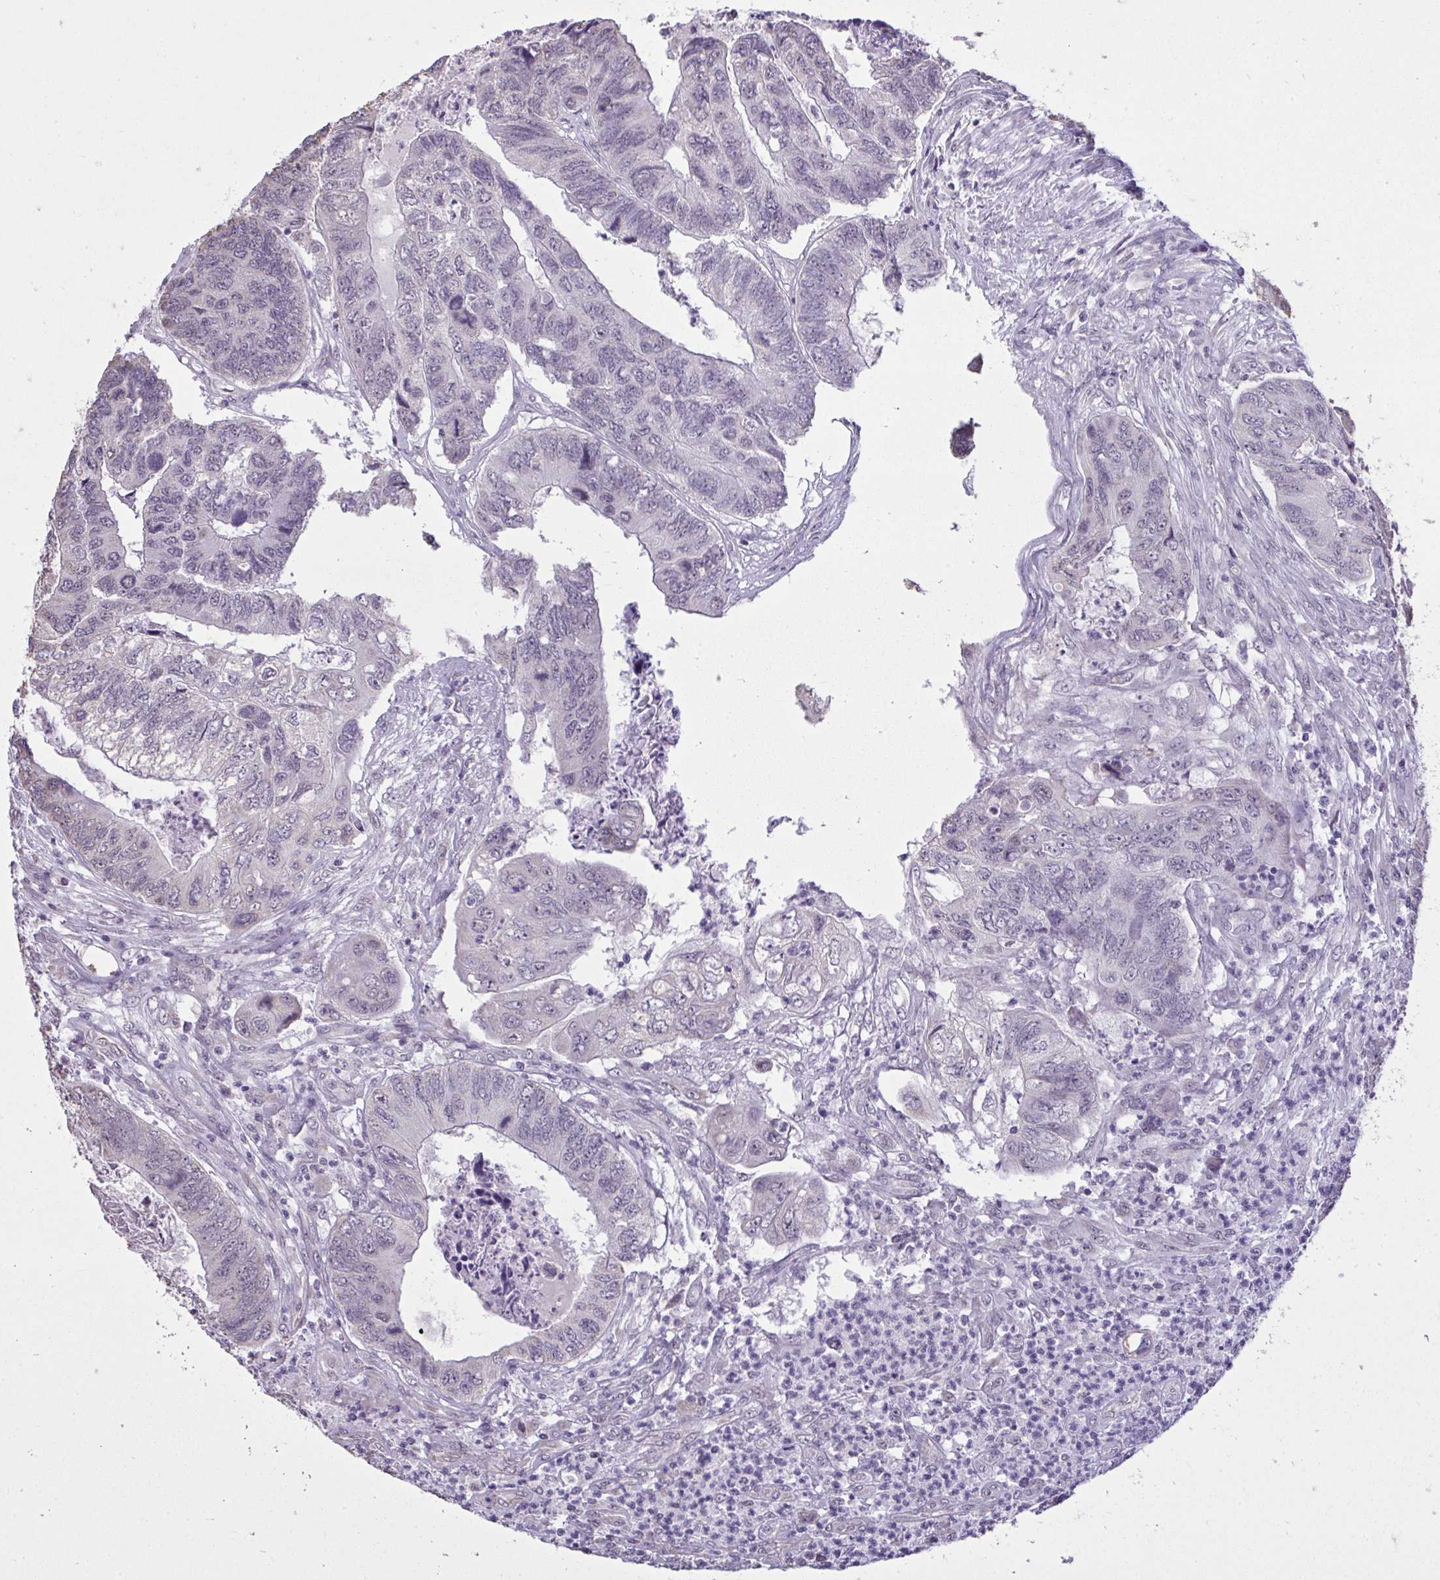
{"staining": {"intensity": "negative", "quantity": "none", "location": "none"}, "tissue": "colorectal cancer", "cell_type": "Tumor cells", "image_type": "cancer", "snomed": [{"axis": "morphology", "description": "Adenocarcinoma, NOS"}, {"axis": "topography", "description": "Colon"}], "caption": "Tumor cells show no significant protein staining in colorectal cancer.", "gene": "NPPA", "patient": {"sex": "female", "age": 67}}